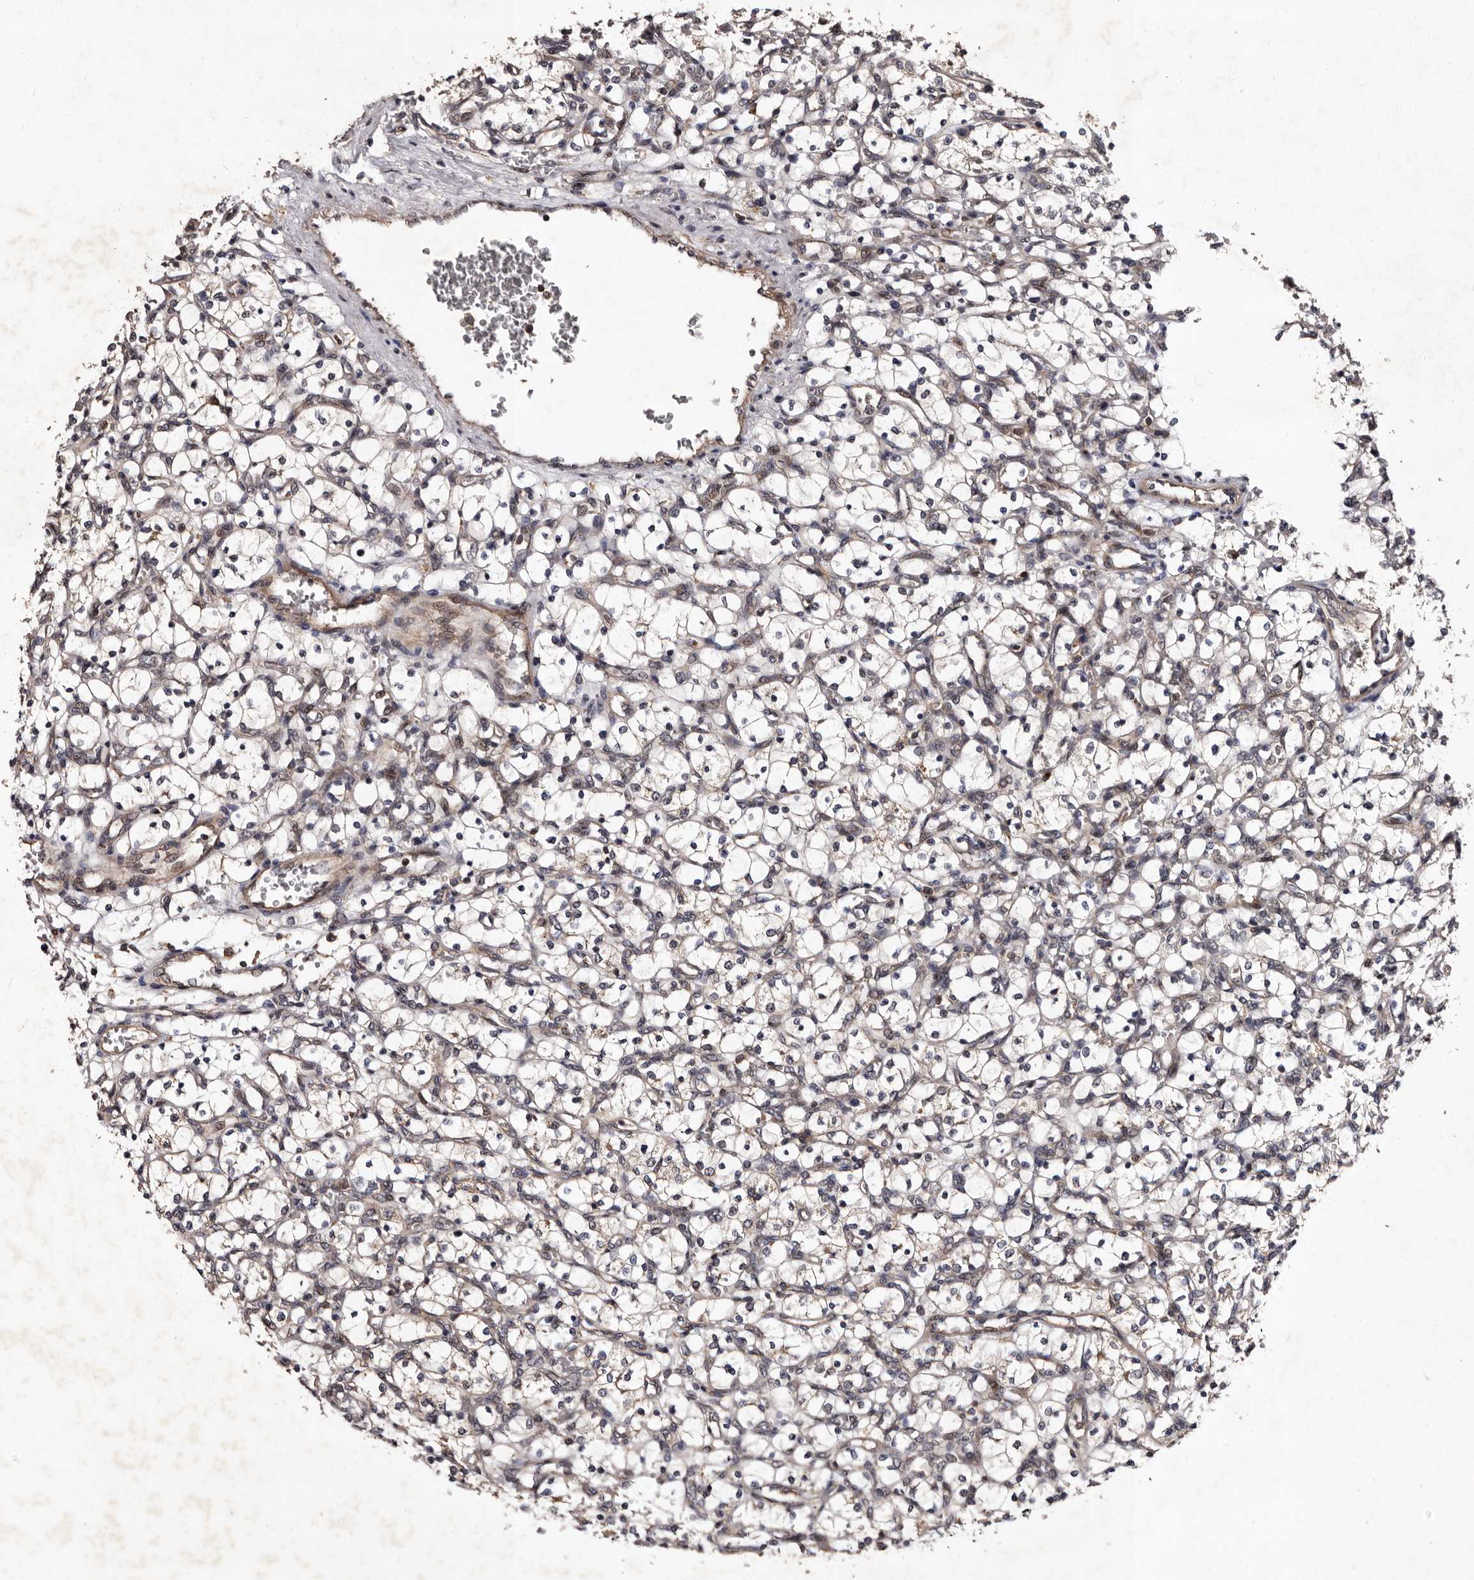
{"staining": {"intensity": "negative", "quantity": "none", "location": "none"}, "tissue": "renal cancer", "cell_type": "Tumor cells", "image_type": "cancer", "snomed": [{"axis": "morphology", "description": "Adenocarcinoma, NOS"}, {"axis": "topography", "description": "Kidney"}], "caption": "Protein analysis of renal adenocarcinoma demonstrates no significant staining in tumor cells.", "gene": "MKRN3", "patient": {"sex": "female", "age": 69}}